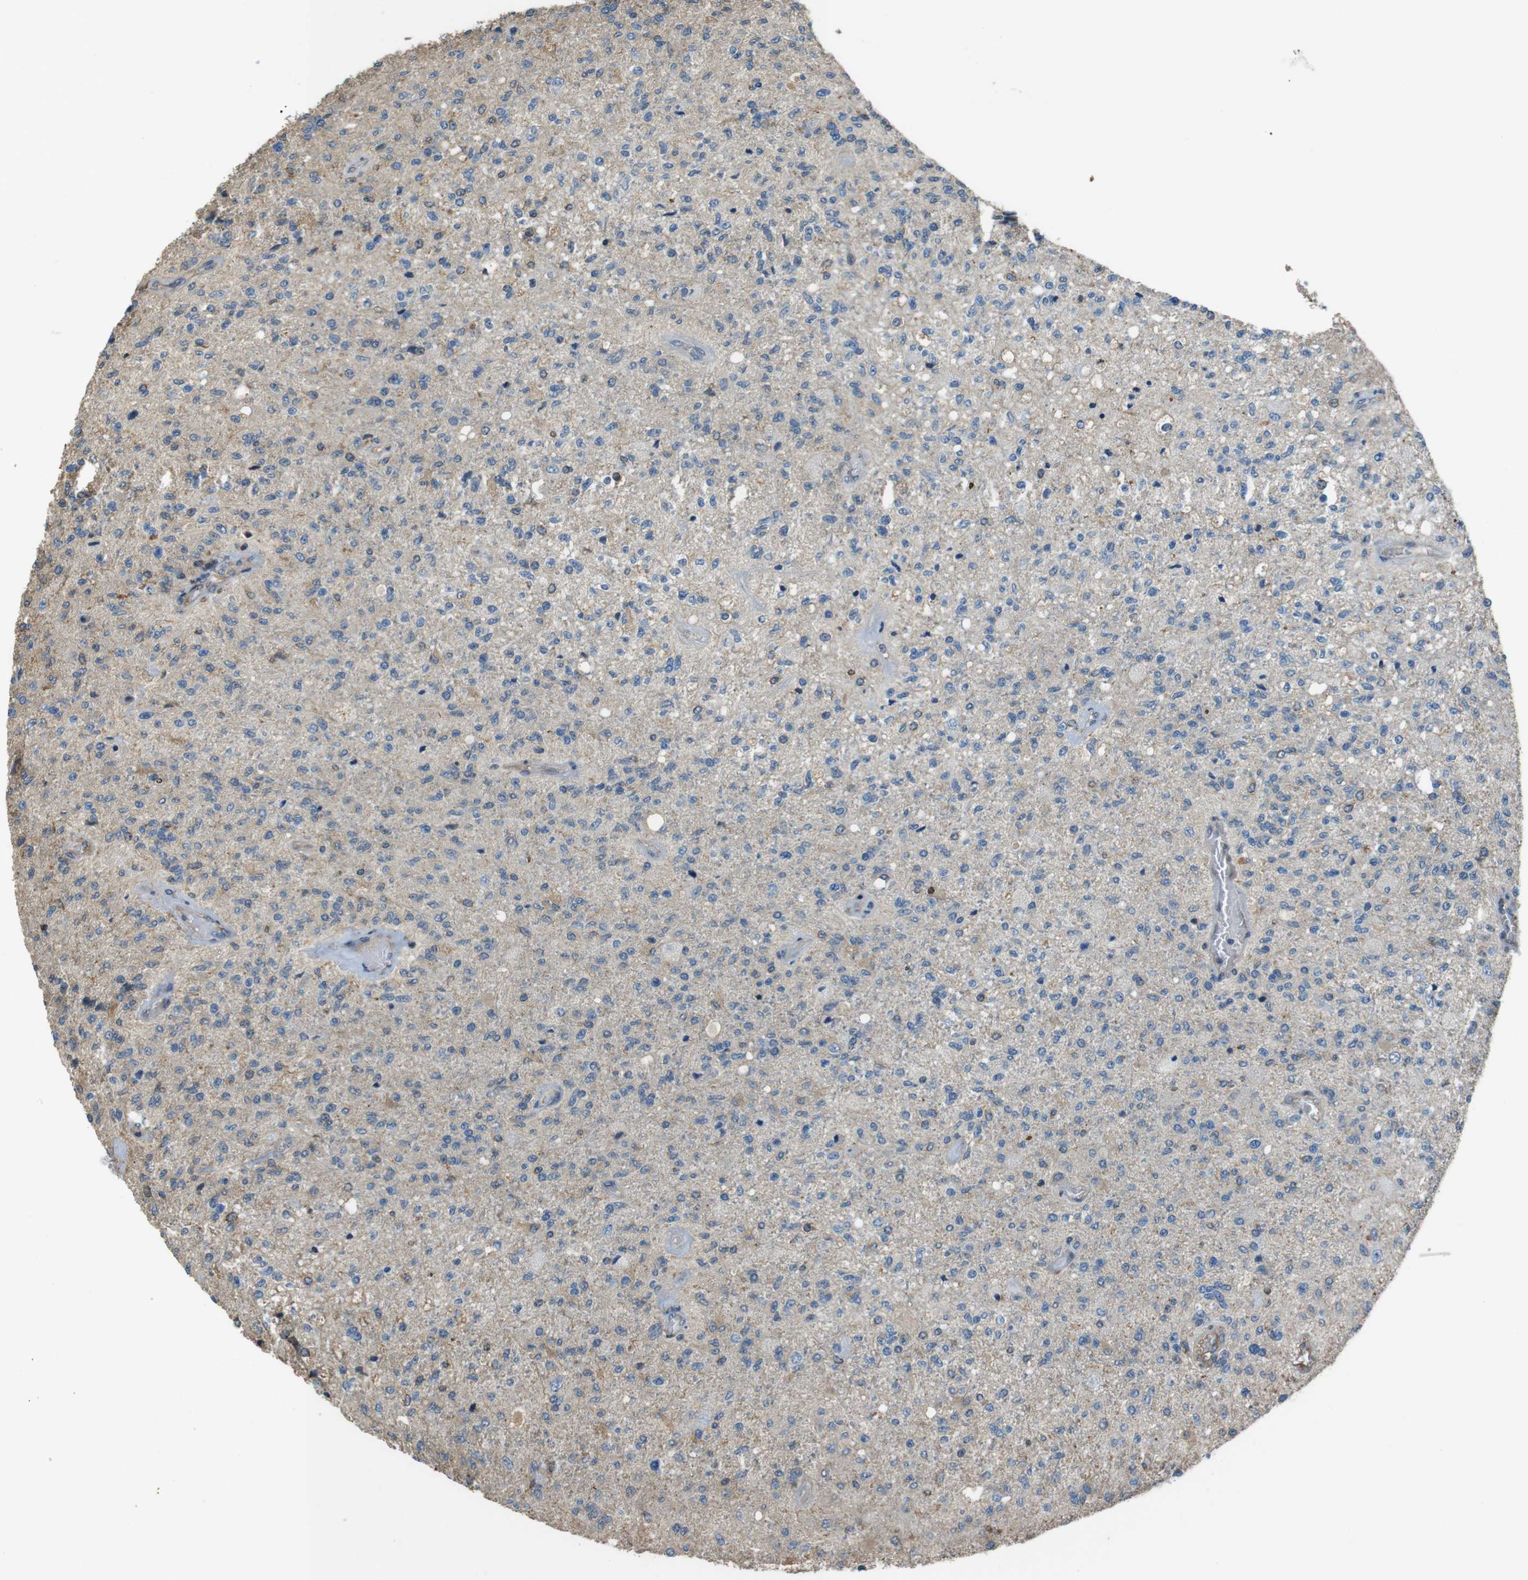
{"staining": {"intensity": "weak", "quantity": "<25%", "location": "cytoplasmic/membranous"}, "tissue": "glioma", "cell_type": "Tumor cells", "image_type": "cancer", "snomed": [{"axis": "morphology", "description": "Normal tissue, NOS"}, {"axis": "morphology", "description": "Glioma, malignant, High grade"}, {"axis": "topography", "description": "Cerebral cortex"}], "caption": "Glioma stained for a protein using IHC demonstrates no expression tumor cells.", "gene": "FCAR", "patient": {"sex": "male", "age": 77}}